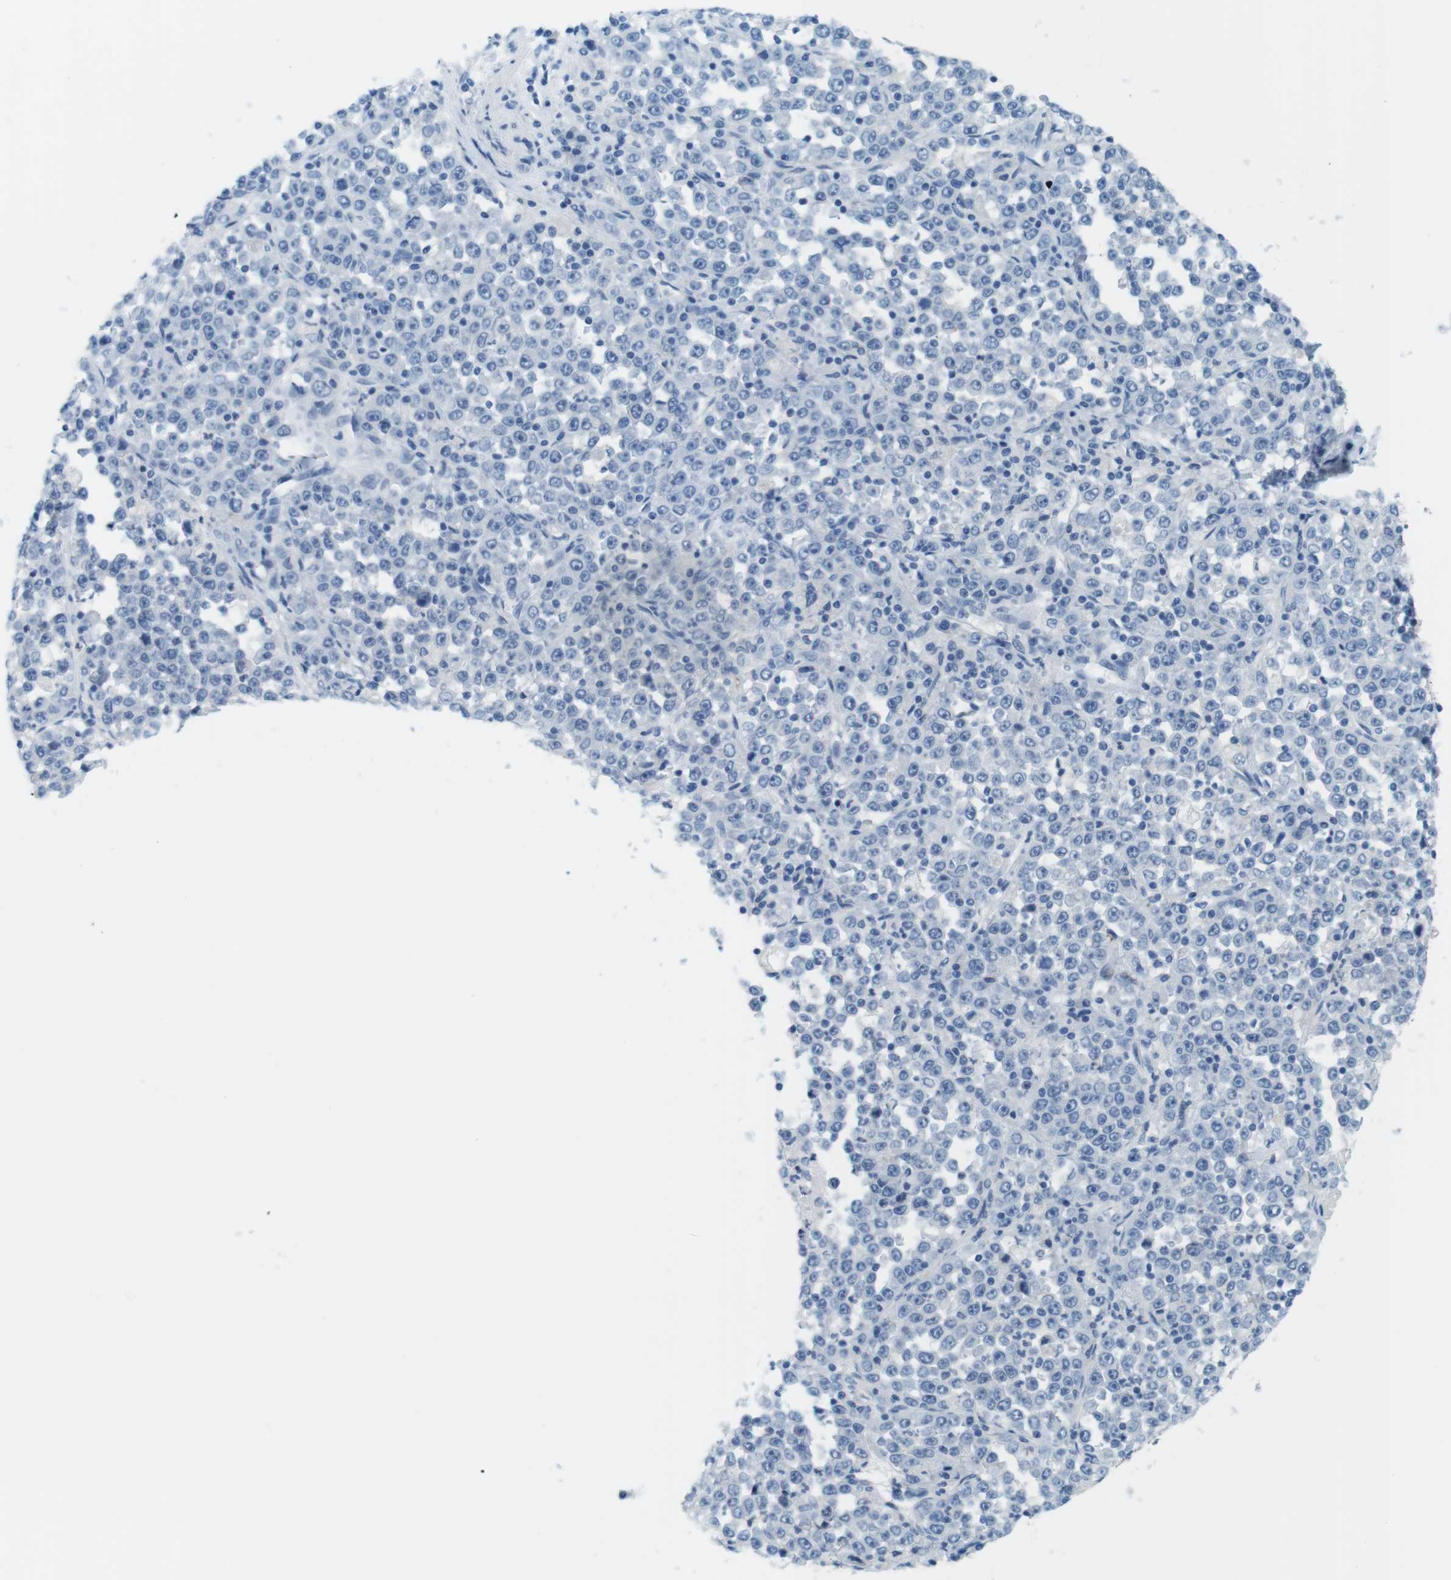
{"staining": {"intensity": "negative", "quantity": "none", "location": "none"}, "tissue": "stomach cancer", "cell_type": "Tumor cells", "image_type": "cancer", "snomed": [{"axis": "morphology", "description": "Normal tissue, NOS"}, {"axis": "morphology", "description": "Adenocarcinoma, NOS"}, {"axis": "topography", "description": "Stomach, upper"}, {"axis": "topography", "description": "Stomach"}], "caption": "Tumor cells are negative for brown protein staining in stomach adenocarcinoma. The staining is performed using DAB brown chromogen with nuclei counter-stained in using hematoxylin.", "gene": "MYH9", "patient": {"sex": "male", "age": 59}}